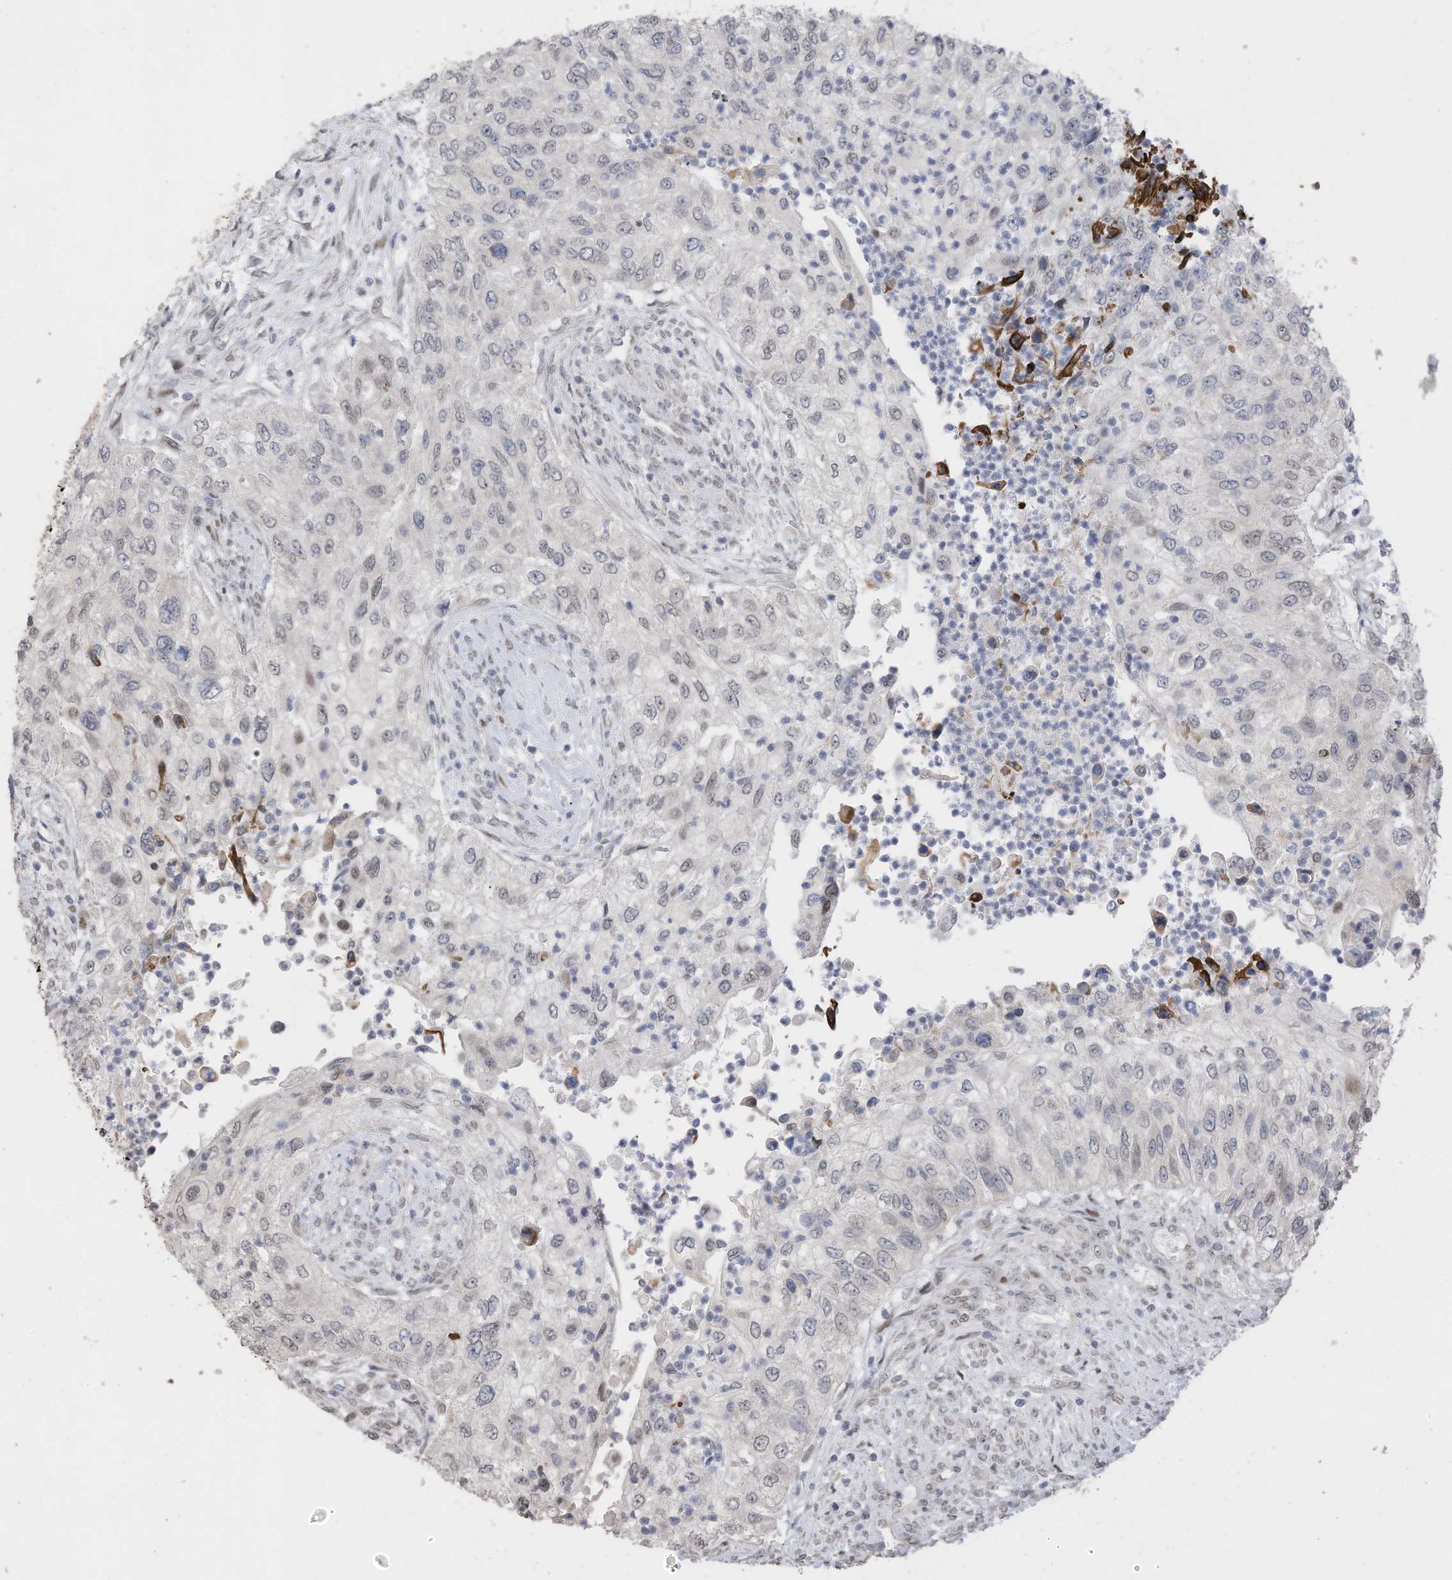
{"staining": {"intensity": "negative", "quantity": "none", "location": "none"}, "tissue": "urothelial cancer", "cell_type": "Tumor cells", "image_type": "cancer", "snomed": [{"axis": "morphology", "description": "Urothelial carcinoma, High grade"}, {"axis": "topography", "description": "Urinary bladder"}], "caption": "The histopathology image demonstrates no significant positivity in tumor cells of urothelial cancer. (IHC, brightfield microscopy, high magnification).", "gene": "RABL3", "patient": {"sex": "female", "age": 60}}